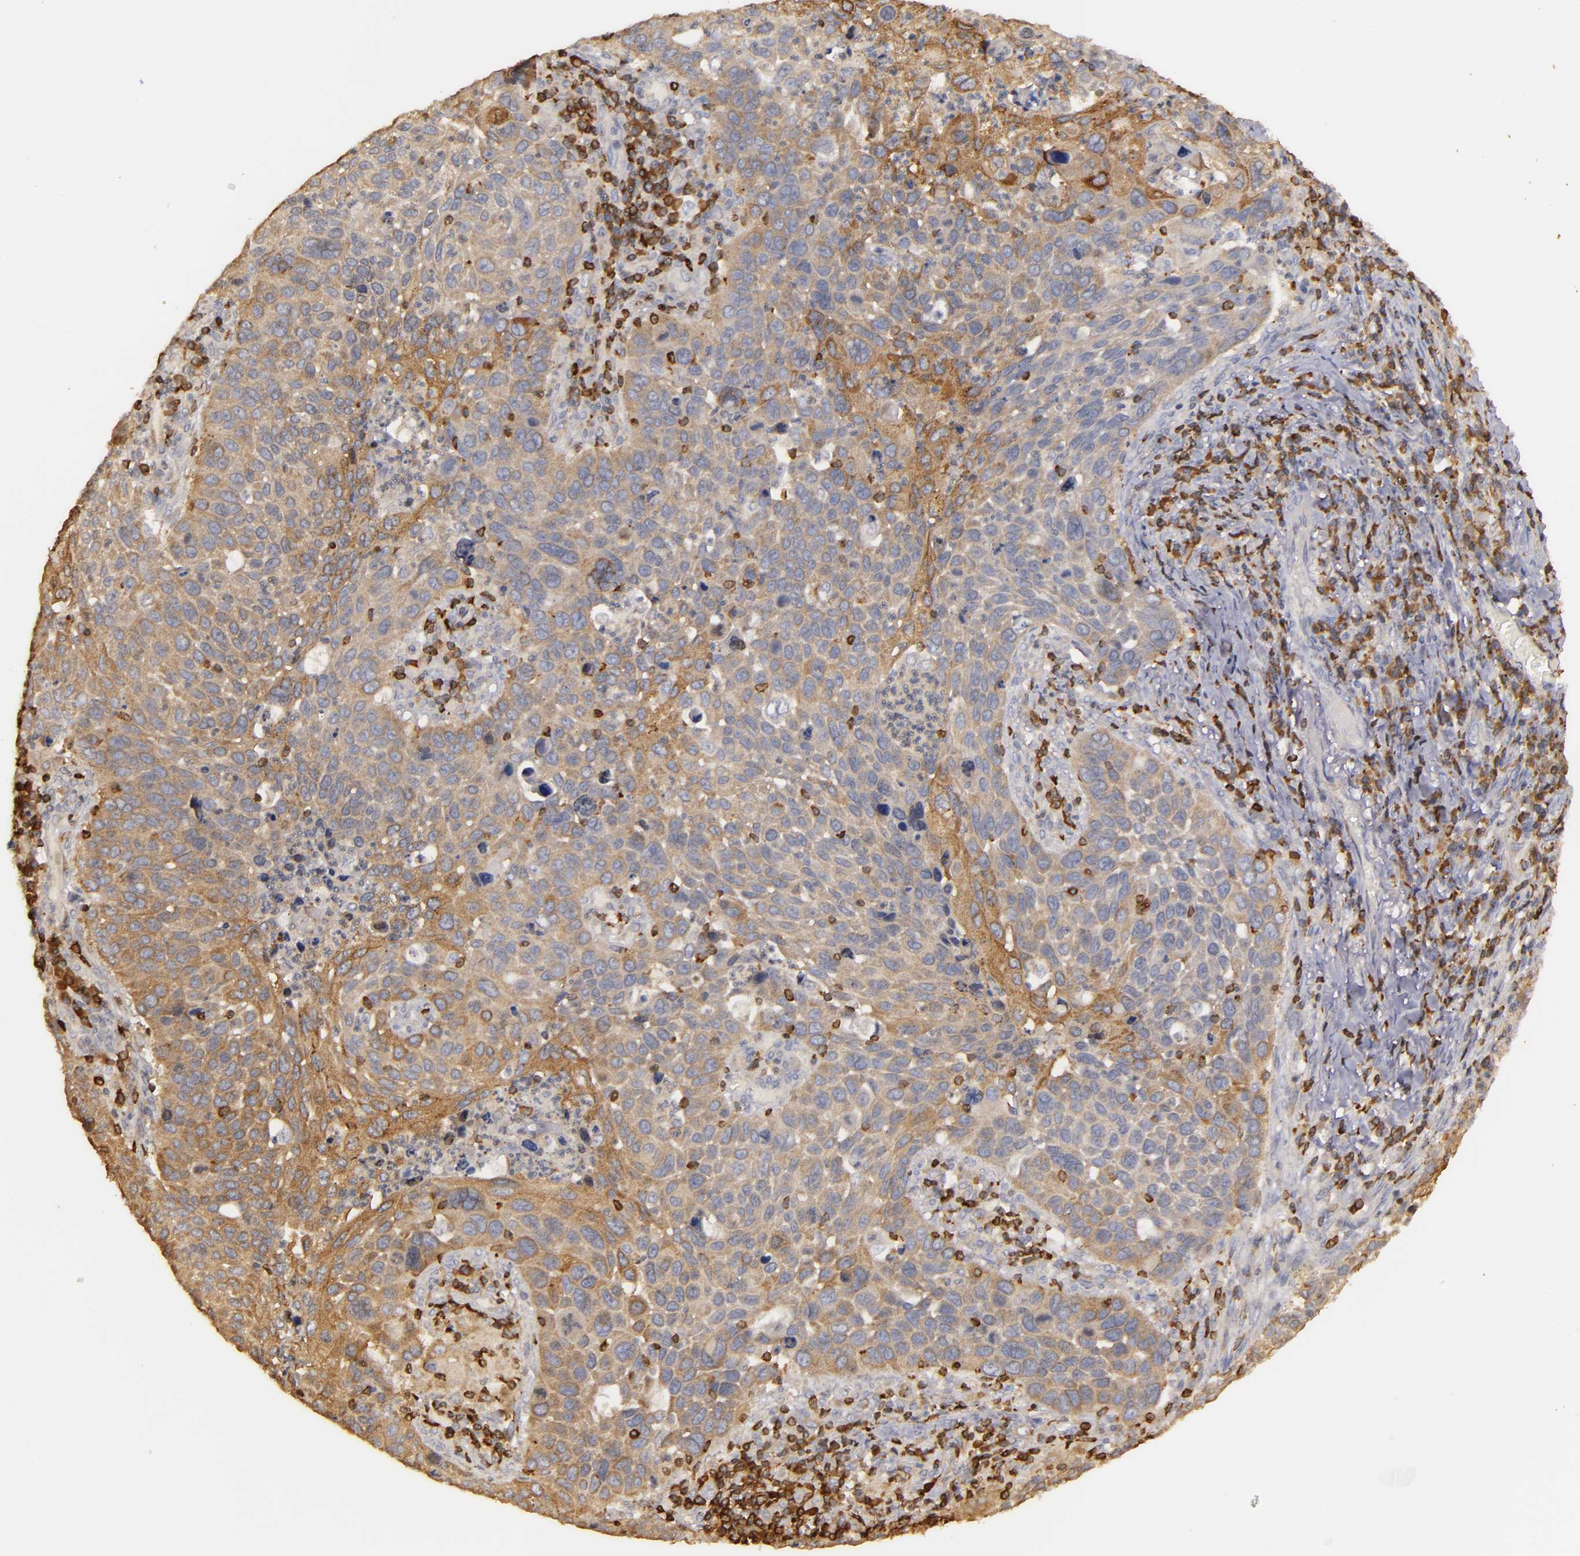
{"staining": {"intensity": "weak", "quantity": ">75%", "location": "cytoplasmic/membranous"}, "tissue": "lung cancer", "cell_type": "Tumor cells", "image_type": "cancer", "snomed": [{"axis": "morphology", "description": "Squamous cell carcinoma, NOS"}, {"axis": "topography", "description": "Lung"}], "caption": "A brown stain highlights weak cytoplasmic/membranous positivity of a protein in squamous cell carcinoma (lung) tumor cells. (Stains: DAB in brown, nuclei in blue, Microscopy: brightfield microscopy at high magnification).", "gene": "SLC9A3R1", "patient": {"sex": "male", "age": 68}}